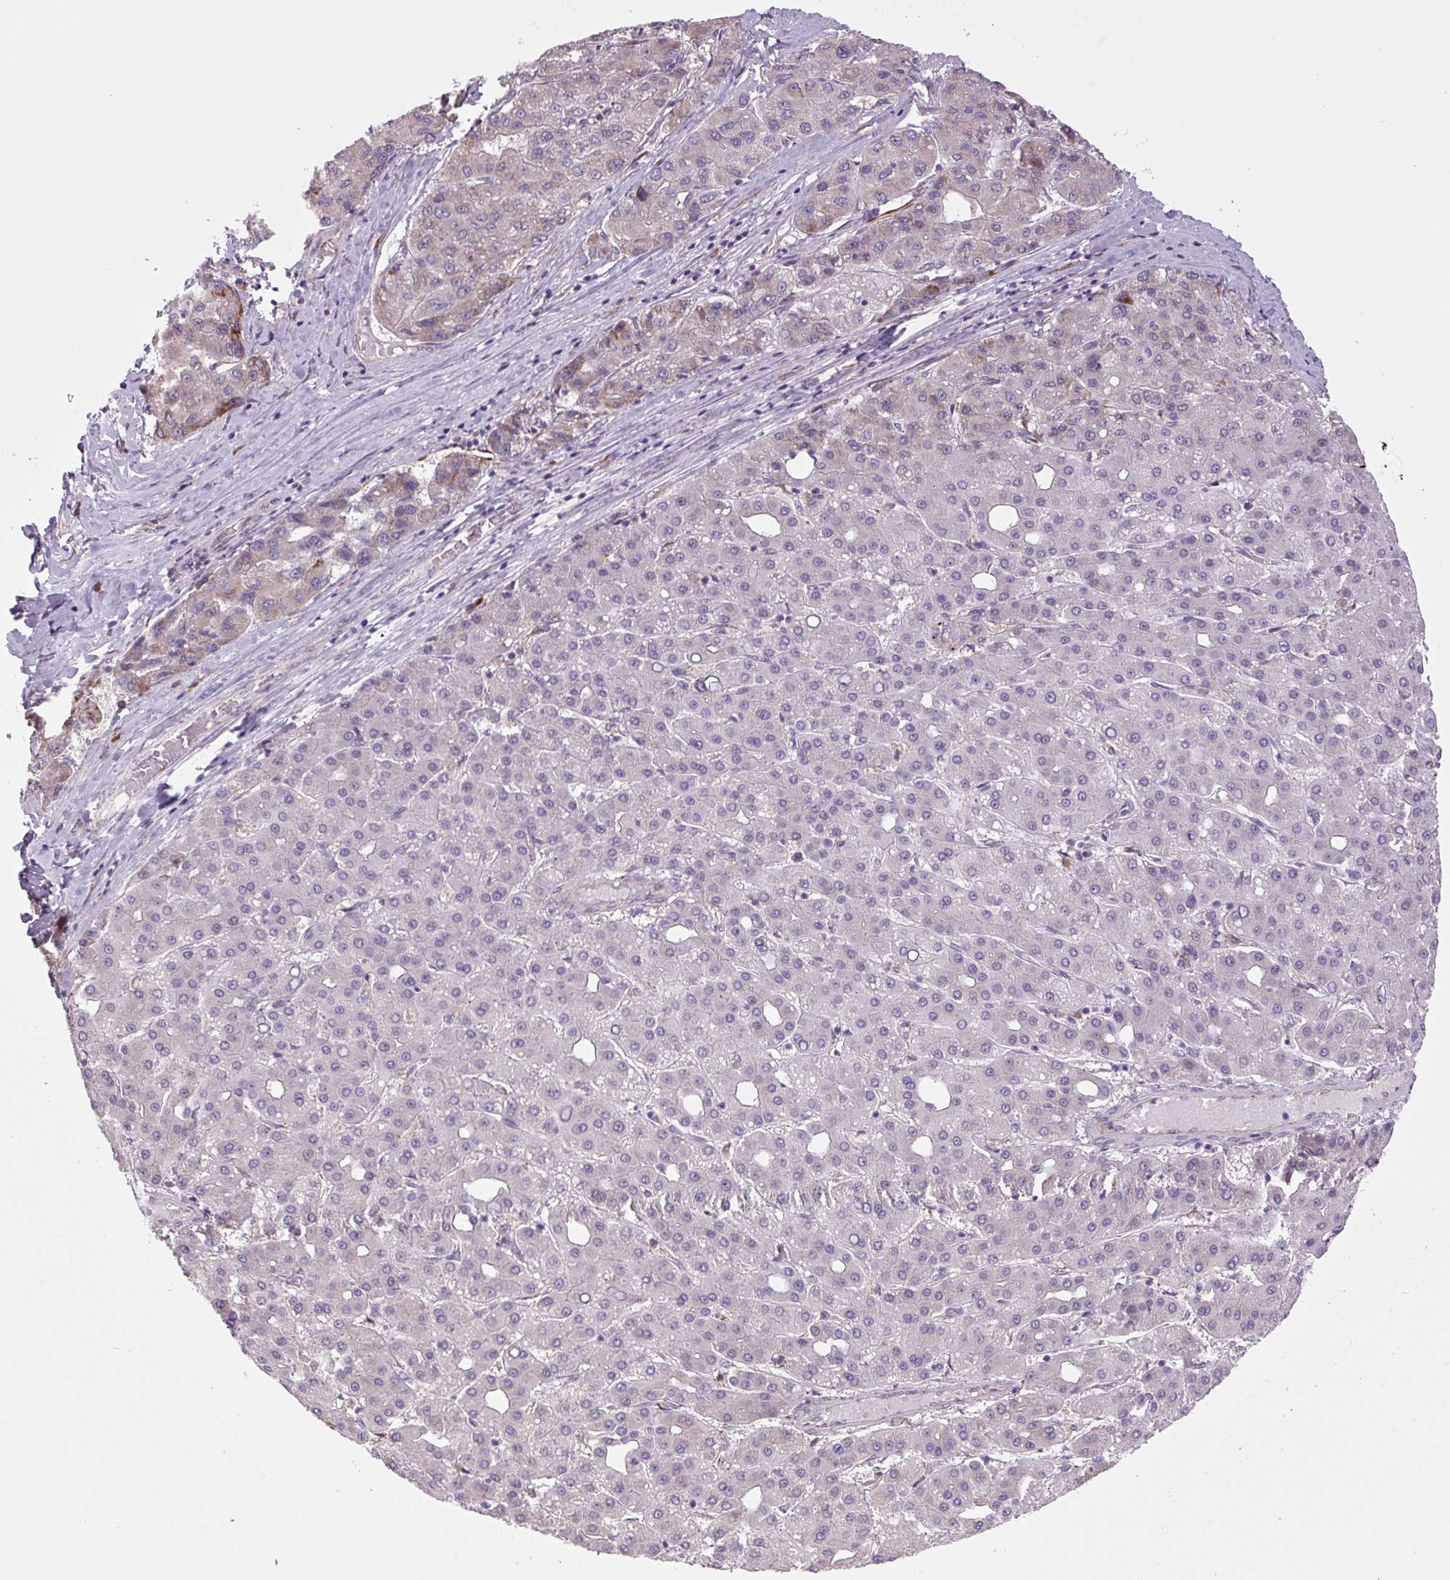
{"staining": {"intensity": "moderate", "quantity": "<25%", "location": "cytoplasmic/membranous"}, "tissue": "liver cancer", "cell_type": "Tumor cells", "image_type": "cancer", "snomed": [{"axis": "morphology", "description": "Carcinoma, Hepatocellular, NOS"}, {"axis": "topography", "description": "Liver"}], "caption": "Hepatocellular carcinoma (liver) tissue shows moderate cytoplasmic/membranous staining in approximately <25% of tumor cells", "gene": "PLA2G4A", "patient": {"sex": "male", "age": 65}}